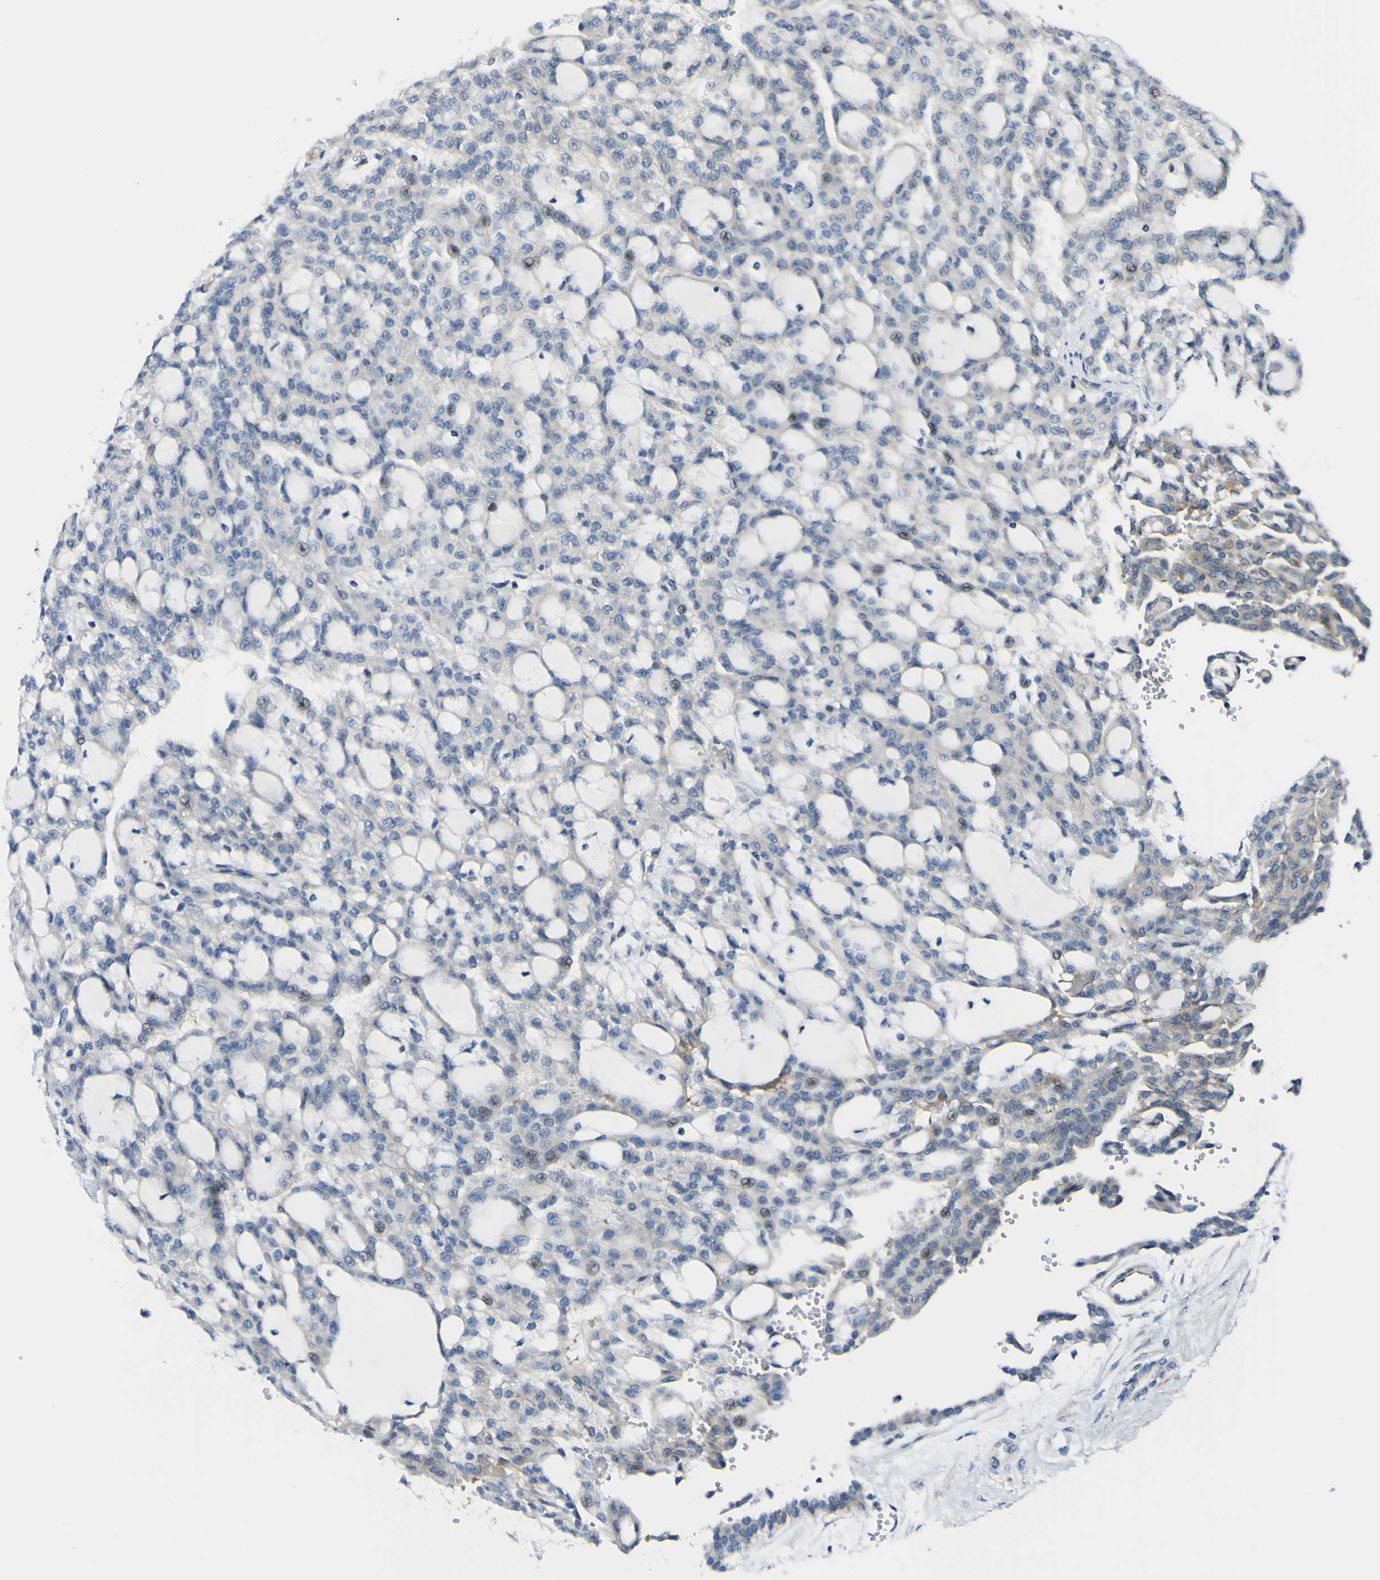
{"staining": {"intensity": "weak", "quantity": "<25%", "location": "cytoplasmic/membranous,nuclear"}, "tissue": "renal cancer", "cell_type": "Tumor cells", "image_type": "cancer", "snomed": [{"axis": "morphology", "description": "Adenocarcinoma, NOS"}, {"axis": "topography", "description": "Kidney"}], "caption": "Human renal cancer stained for a protein using immunohistochemistry (IHC) demonstrates no staining in tumor cells.", "gene": "KDM7A", "patient": {"sex": "male", "age": 63}}